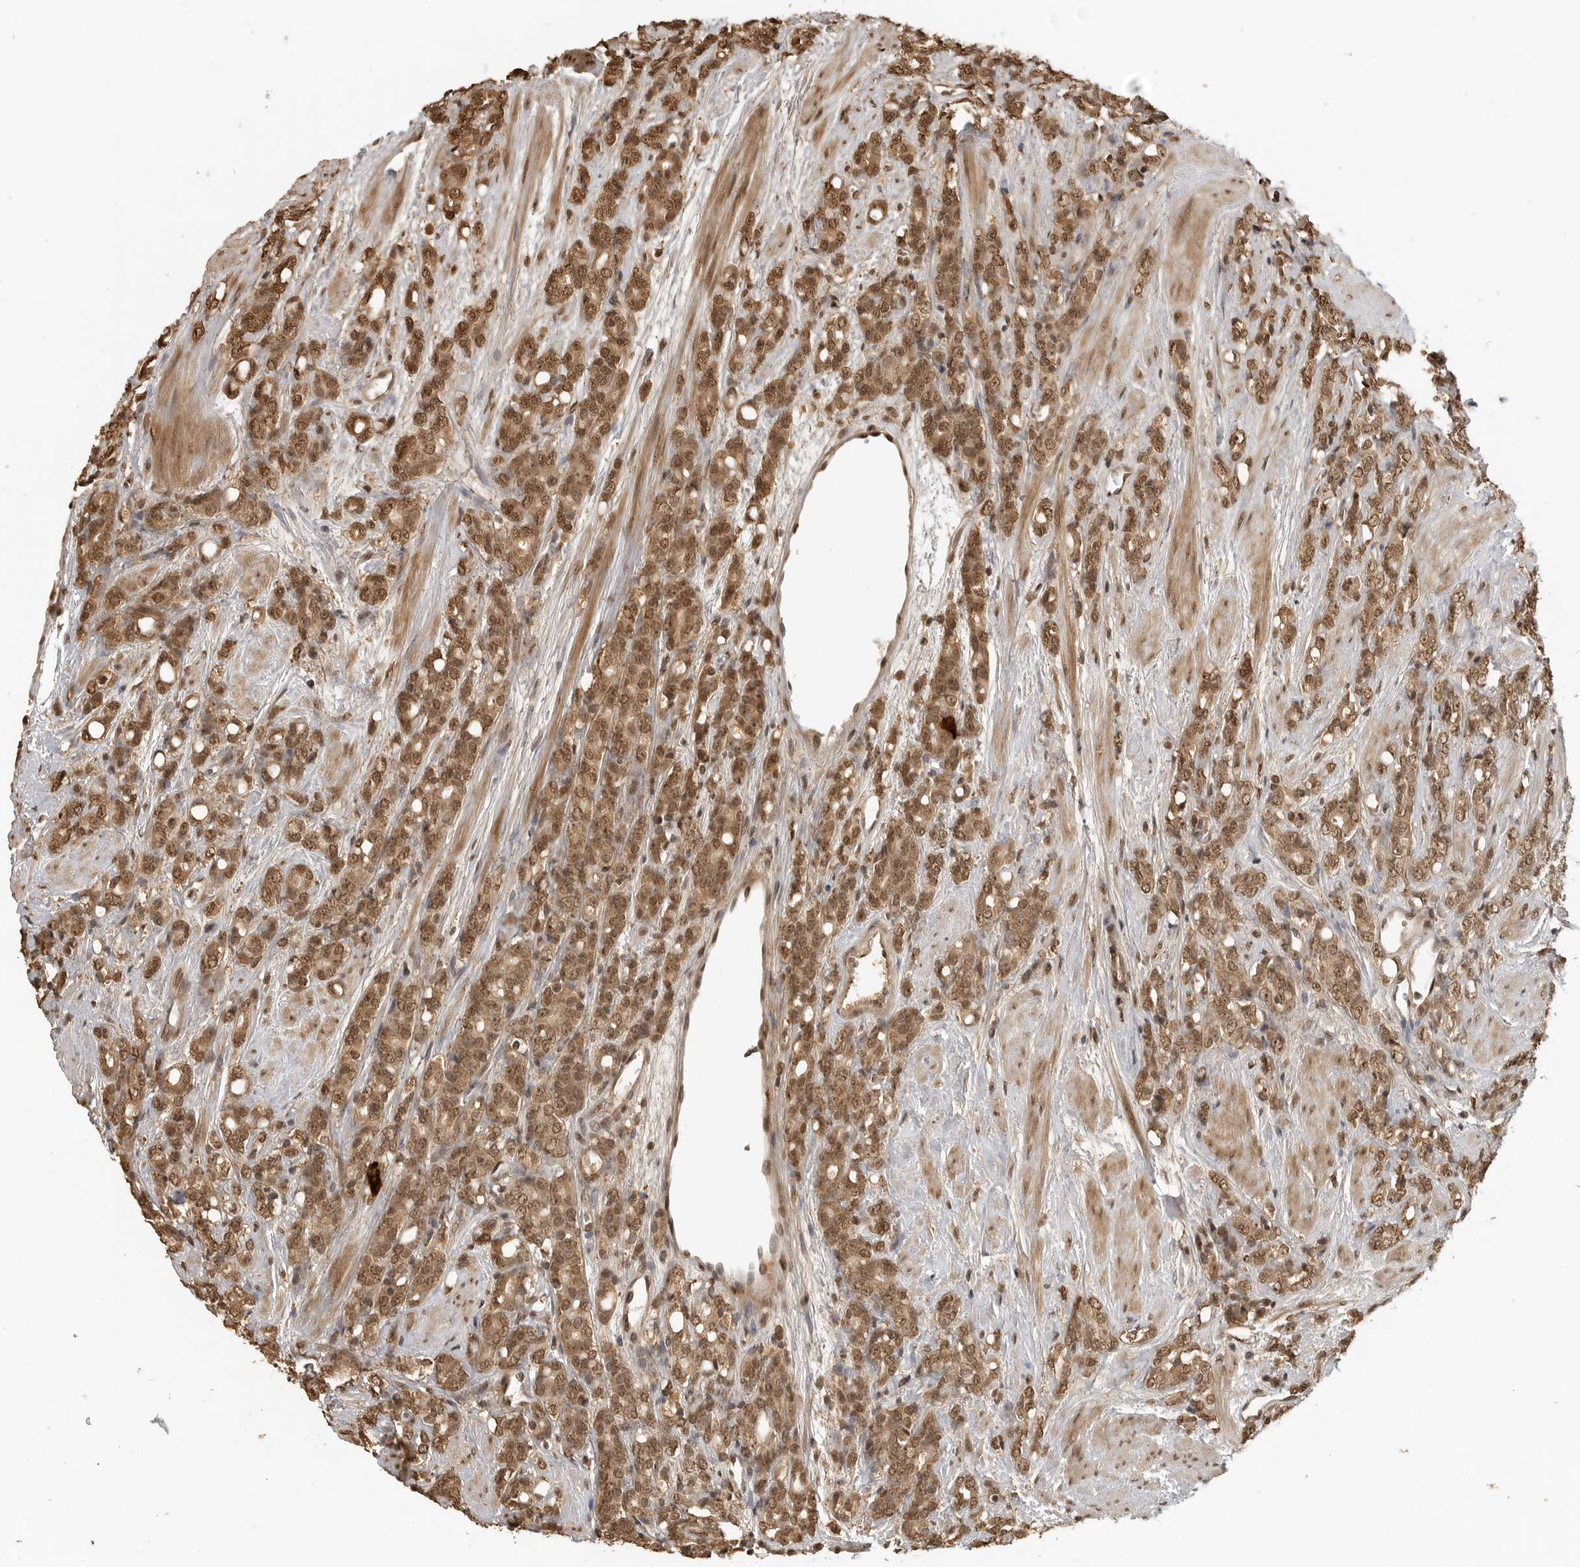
{"staining": {"intensity": "moderate", "quantity": ">75%", "location": "cytoplasmic/membranous,nuclear"}, "tissue": "prostate cancer", "cell_type": "Tumor cells", "image_type": "cancer", "snomed": [{"axis": "morphology", "description": "Adenocarcinoma, High grade"}, {"axis": "topography", "description": "Prostate"}], "caption": "Human prostate adenocarcinoma (high-grade) stained with a brown dye exhibits moderate cytoplasmic/membranous and nuclear positive expression in about >75% of tumor cells.", "gene": "CLOCK", "patient": {"sex": "male", "age": 62}}